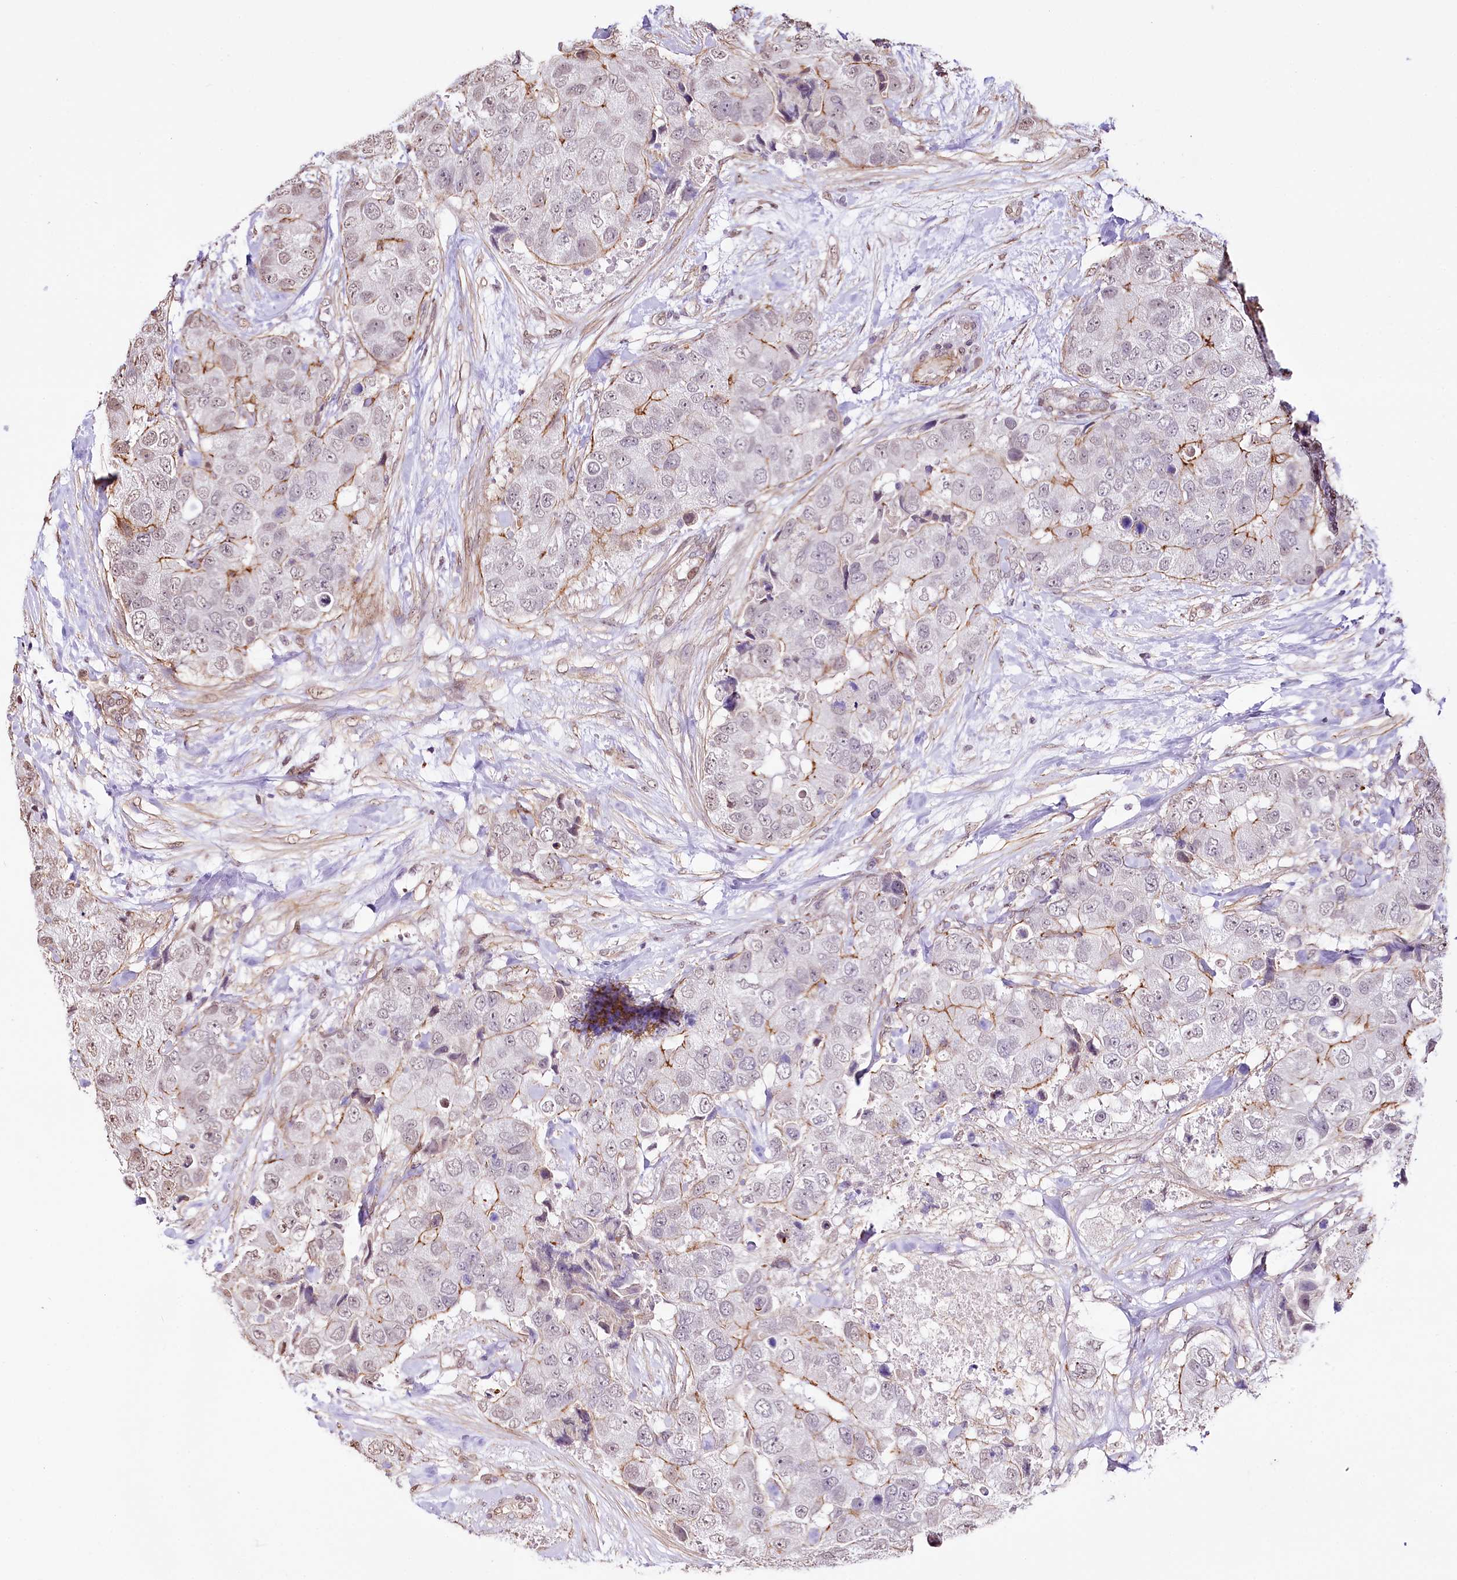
{"staining": {"intensity": "moderate", "quantity": "<25%", "location": "cytoplasmic/membranous"}, "tissue": "breast cancer", "cell_type": "Tumor cells", "image_type": "cancer", "snomed": [{"axis": "morphology", "description": "Duct carcinoma"}, {"axis": "topography", "description": "Breast"}], "caption": "This photomicrograph reveals IHC staining of breast cancer, with low moderate cytoplasmic/membranous staining in approximately <25% of tumor cells.", "gene": "ST7", "patient": {"sex": "female", "age": 62}}